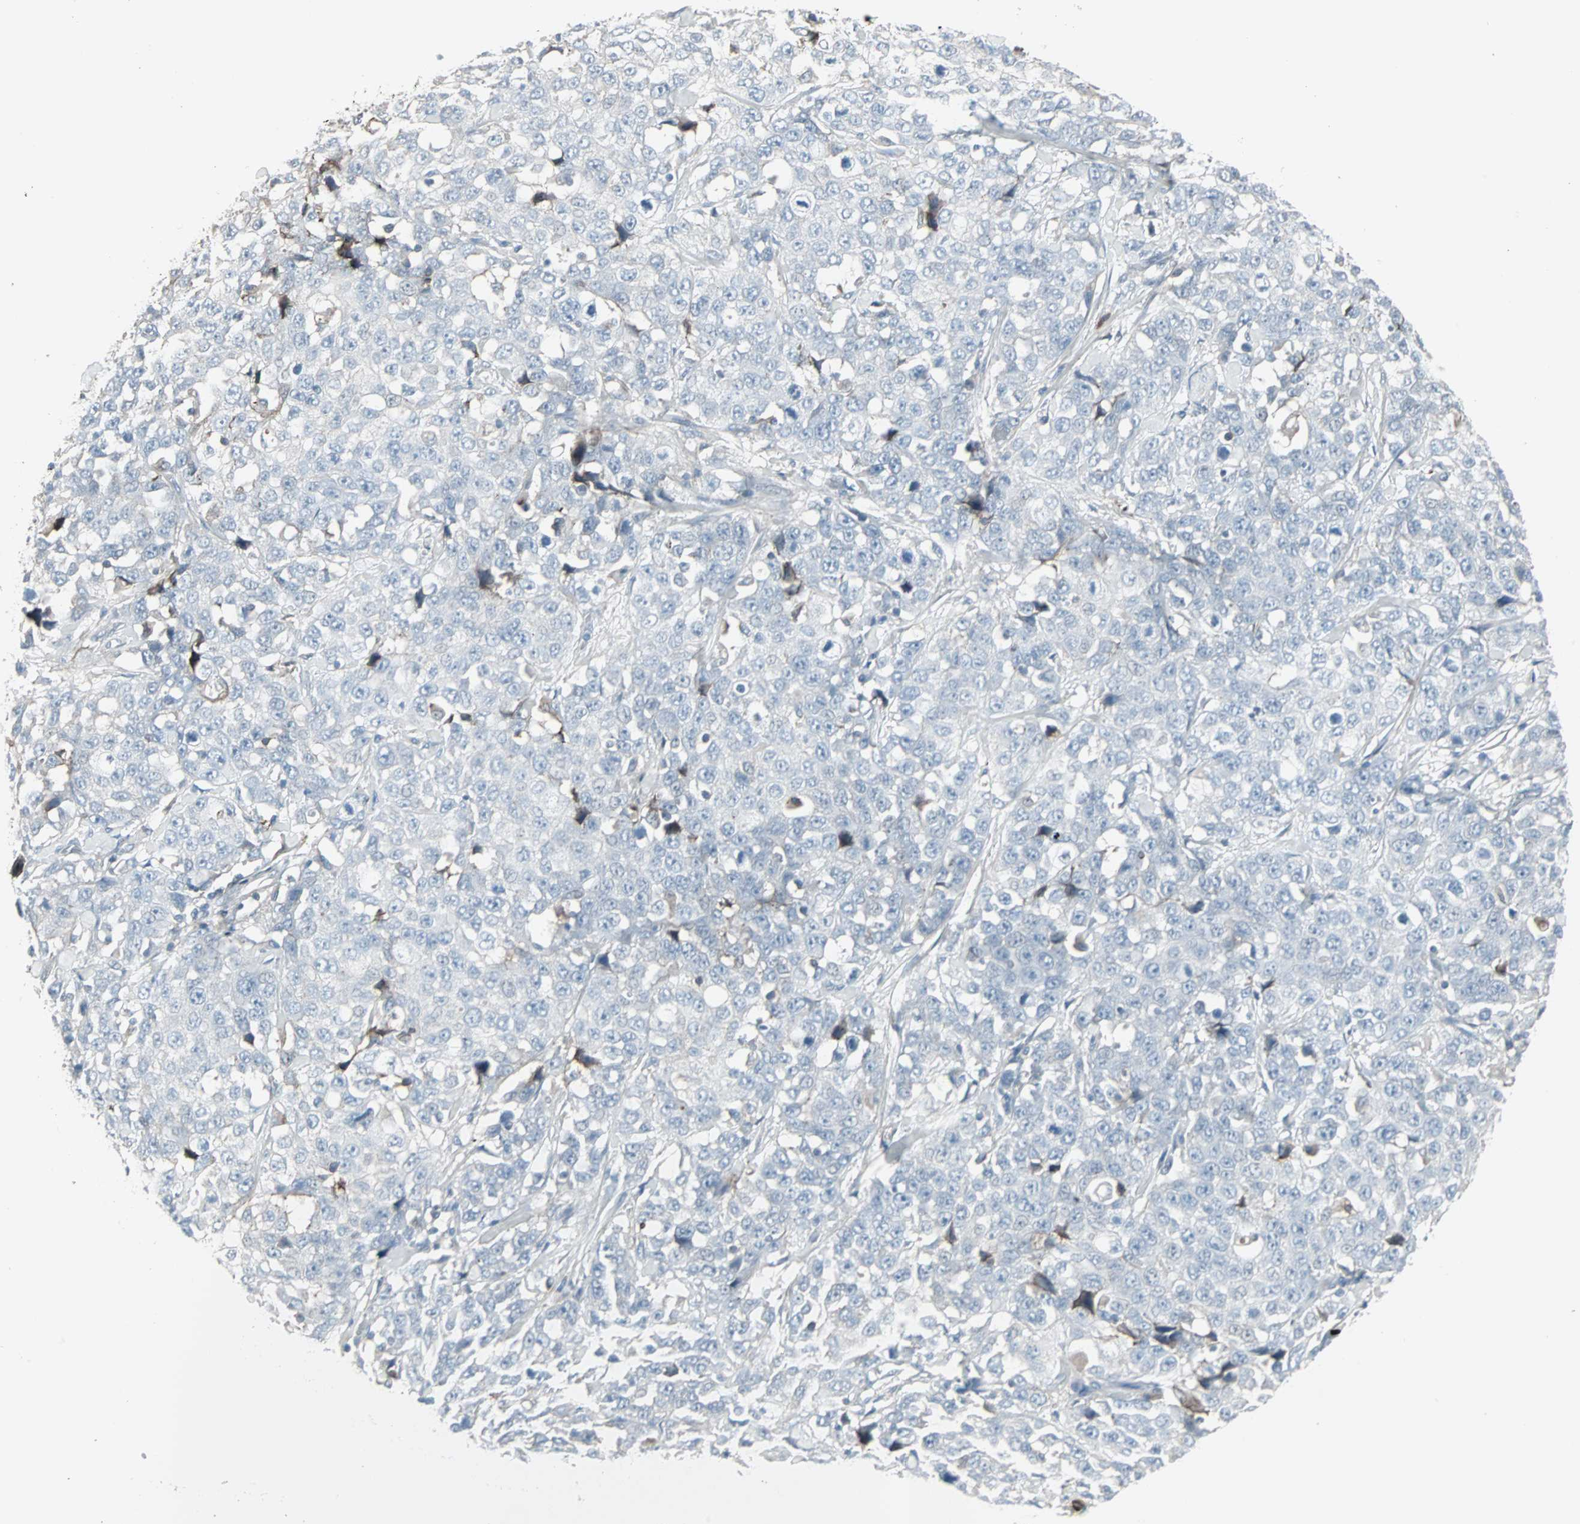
{"staining": {"intensity": "negative", "quantity": "none", "location": "none"}, "tissue": "stomach cancer", "cell_type": "Tumor cells", "image_type": "cancer", "snomed": [{"axis": "morphology", "description": "Normal tissue, NOS"}, {"axis": "morphology", "description": "Adenocarcinoma, NOS"}, {"axis": "topography", "description": "Stomach"}], "caption": "Immunohistochemistry (IHC) image of human stomach cancer stained for a protein (brown), which demonstrates no positivity in tumor cells.", "gene": "ZSCAN32", "patient": {"sex": "male", "age": 48}}